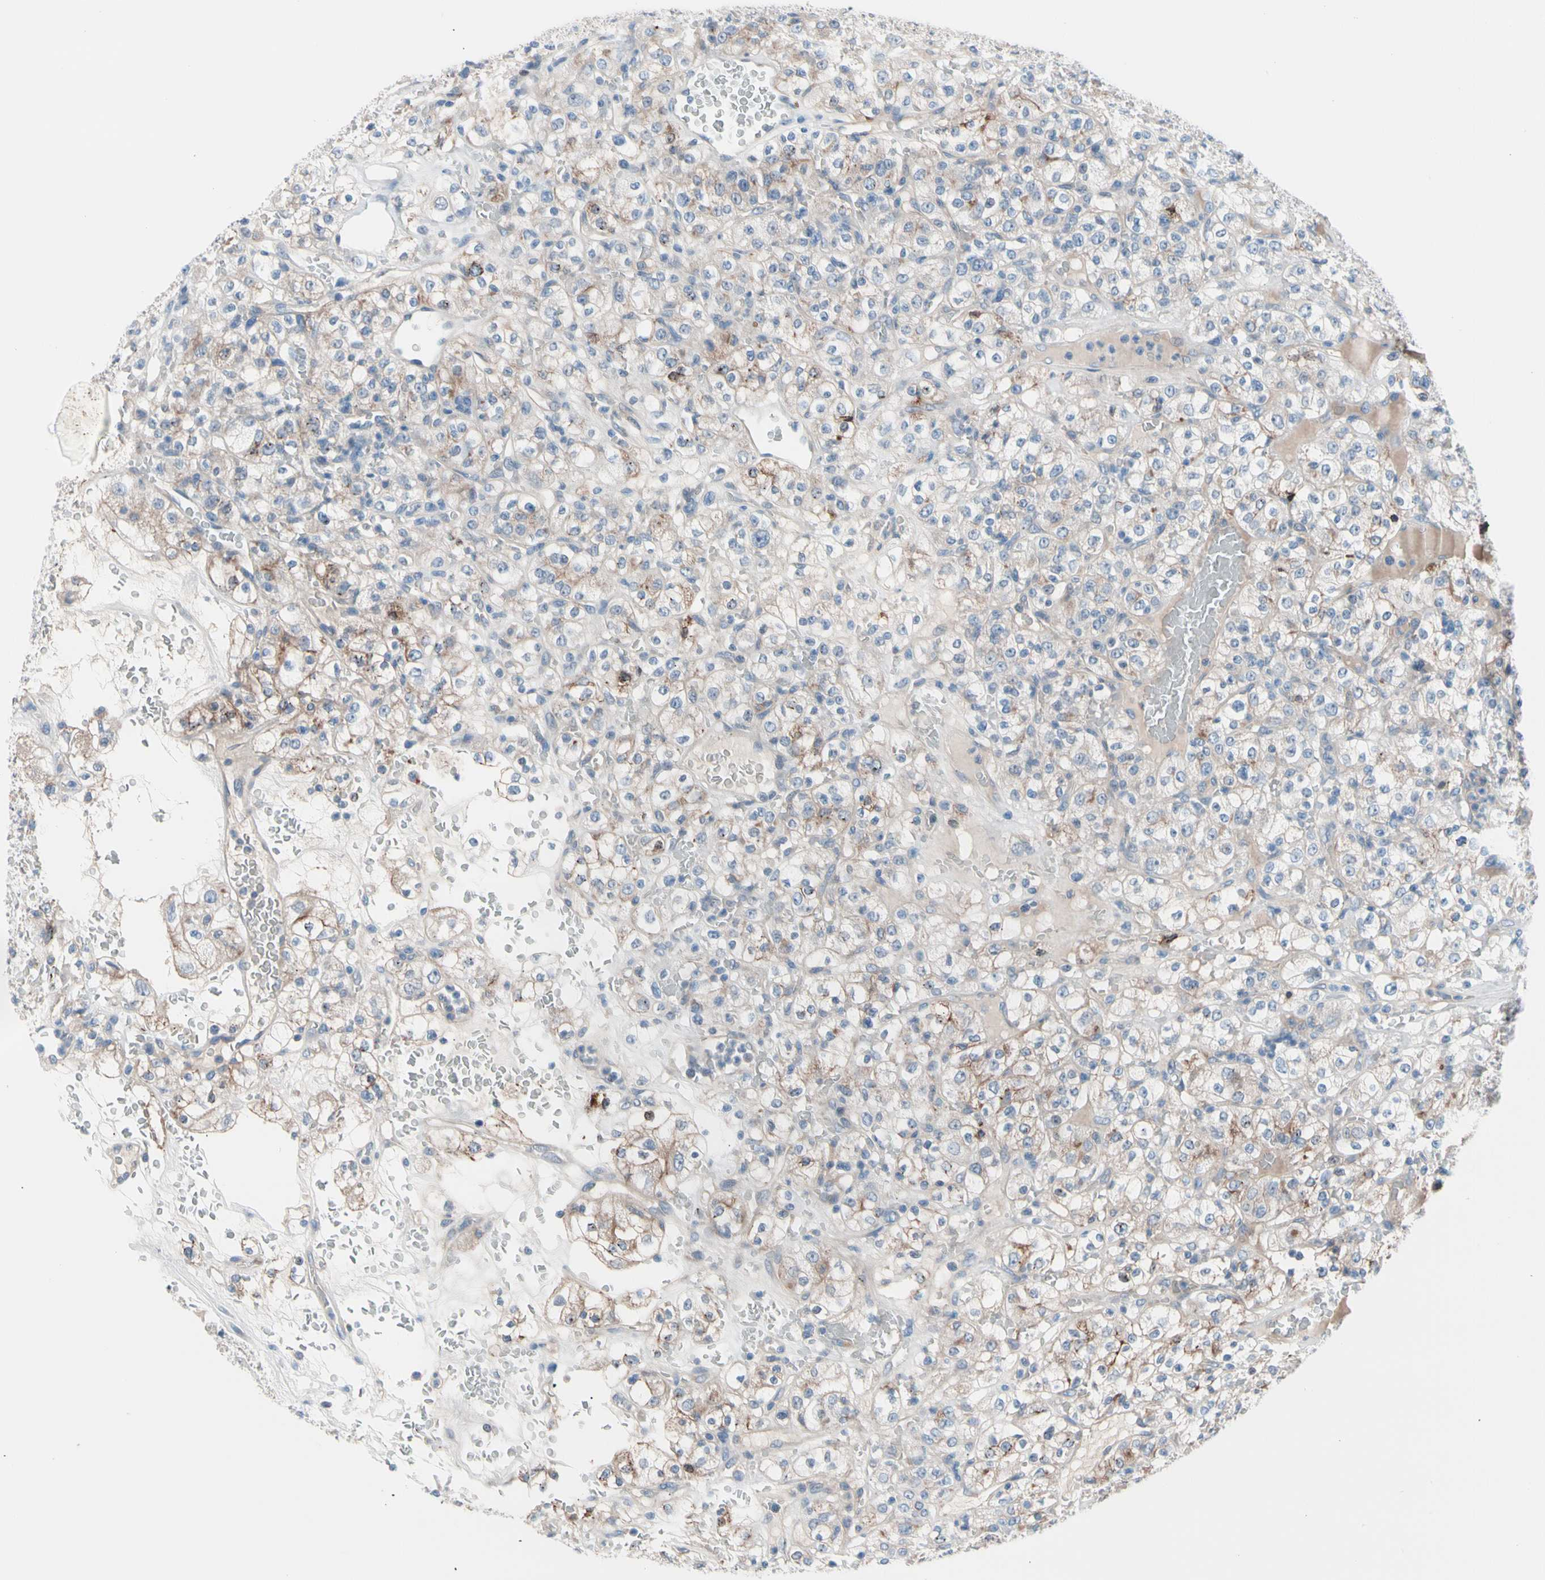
{"staining": {"intensity": "weak", "quantity": "25%-75%", "location": "cytoplasmic/membranous"}, "tissue": "renal cancer", "cell_type": "Tumor cells", "image_type": "cancer", "snomed": [{"axis": "morphology", "description": "Normal tissue, NOS"}, {"axis": "morphology", "description": "Adenocarcinoma, NOS"}, {"axis": "topography", "description": "Kidney"}], "caption": "Protein staining by immunohistochemistry (IHC) reveals weak cytoplasmic/membranous expression in about 25%-75% of tumor cells in renal adenocarcinoma. Nuclei are stained in blue.", "gene": "CASQ1", "patient": {"sex": "female", "age": 72}}